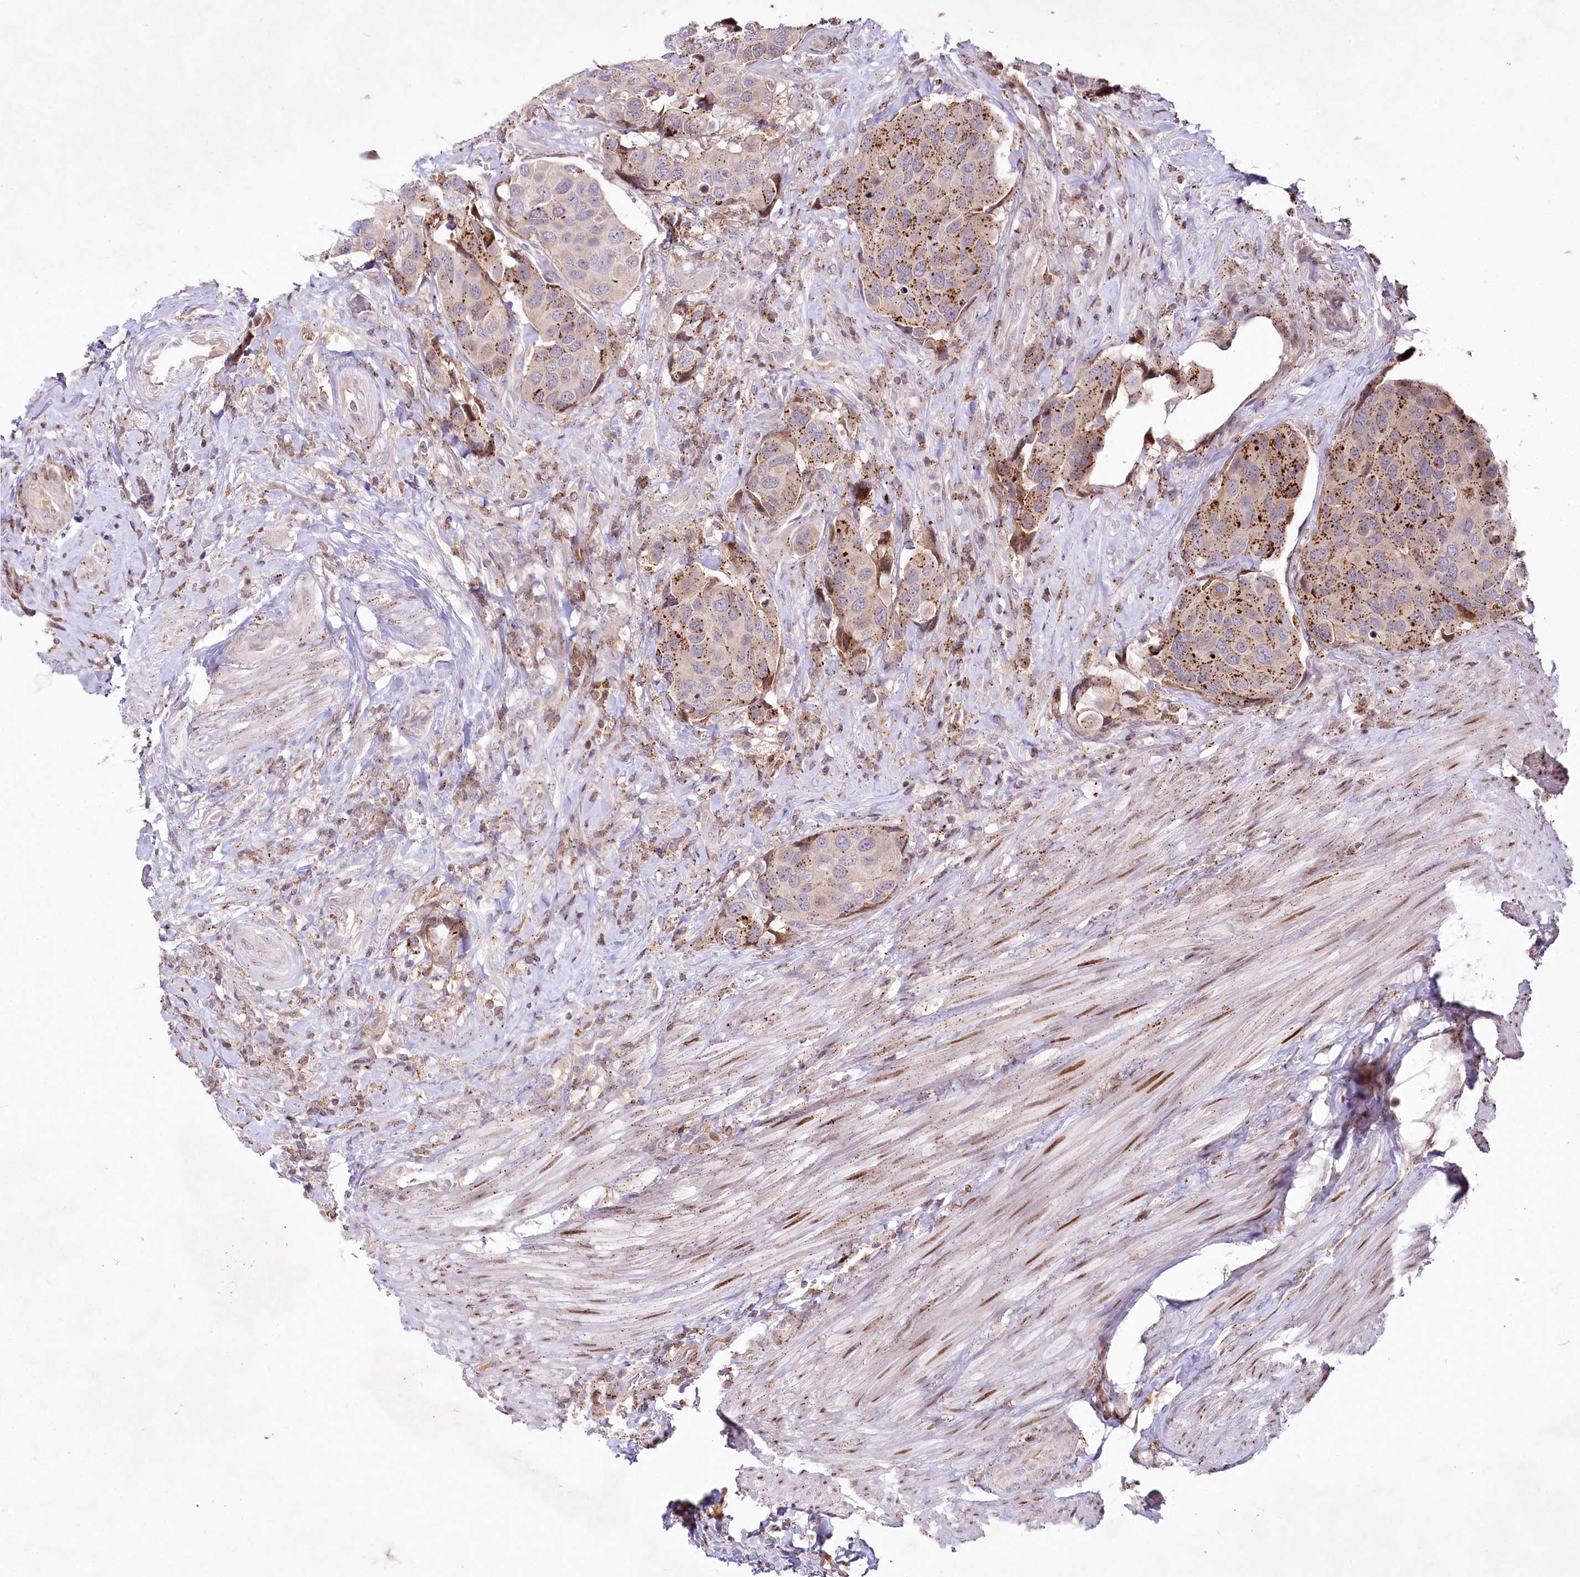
{"staining": {"intensity": "moderate", "quantity": ">75%", "location": "cytoplasmic/membranous"}, "tissue": "urothelial cancer", "cell_type": "Tumor cells", "image_type": "cancer", "snomed": [{"axis": "morphology", "description": "Urothelial carcinoma, High grade"}, {"axis": "topography", "description": "Urinary bladder"}], "caption": "Human urothelial cancer stained for a protein (brown) shows moderate cytoplasmic/membranous positive staining in approximately >75% of tumor cells.", "gene": "ZFYVE27", "patient": {"sex": "male", "age": 74}}